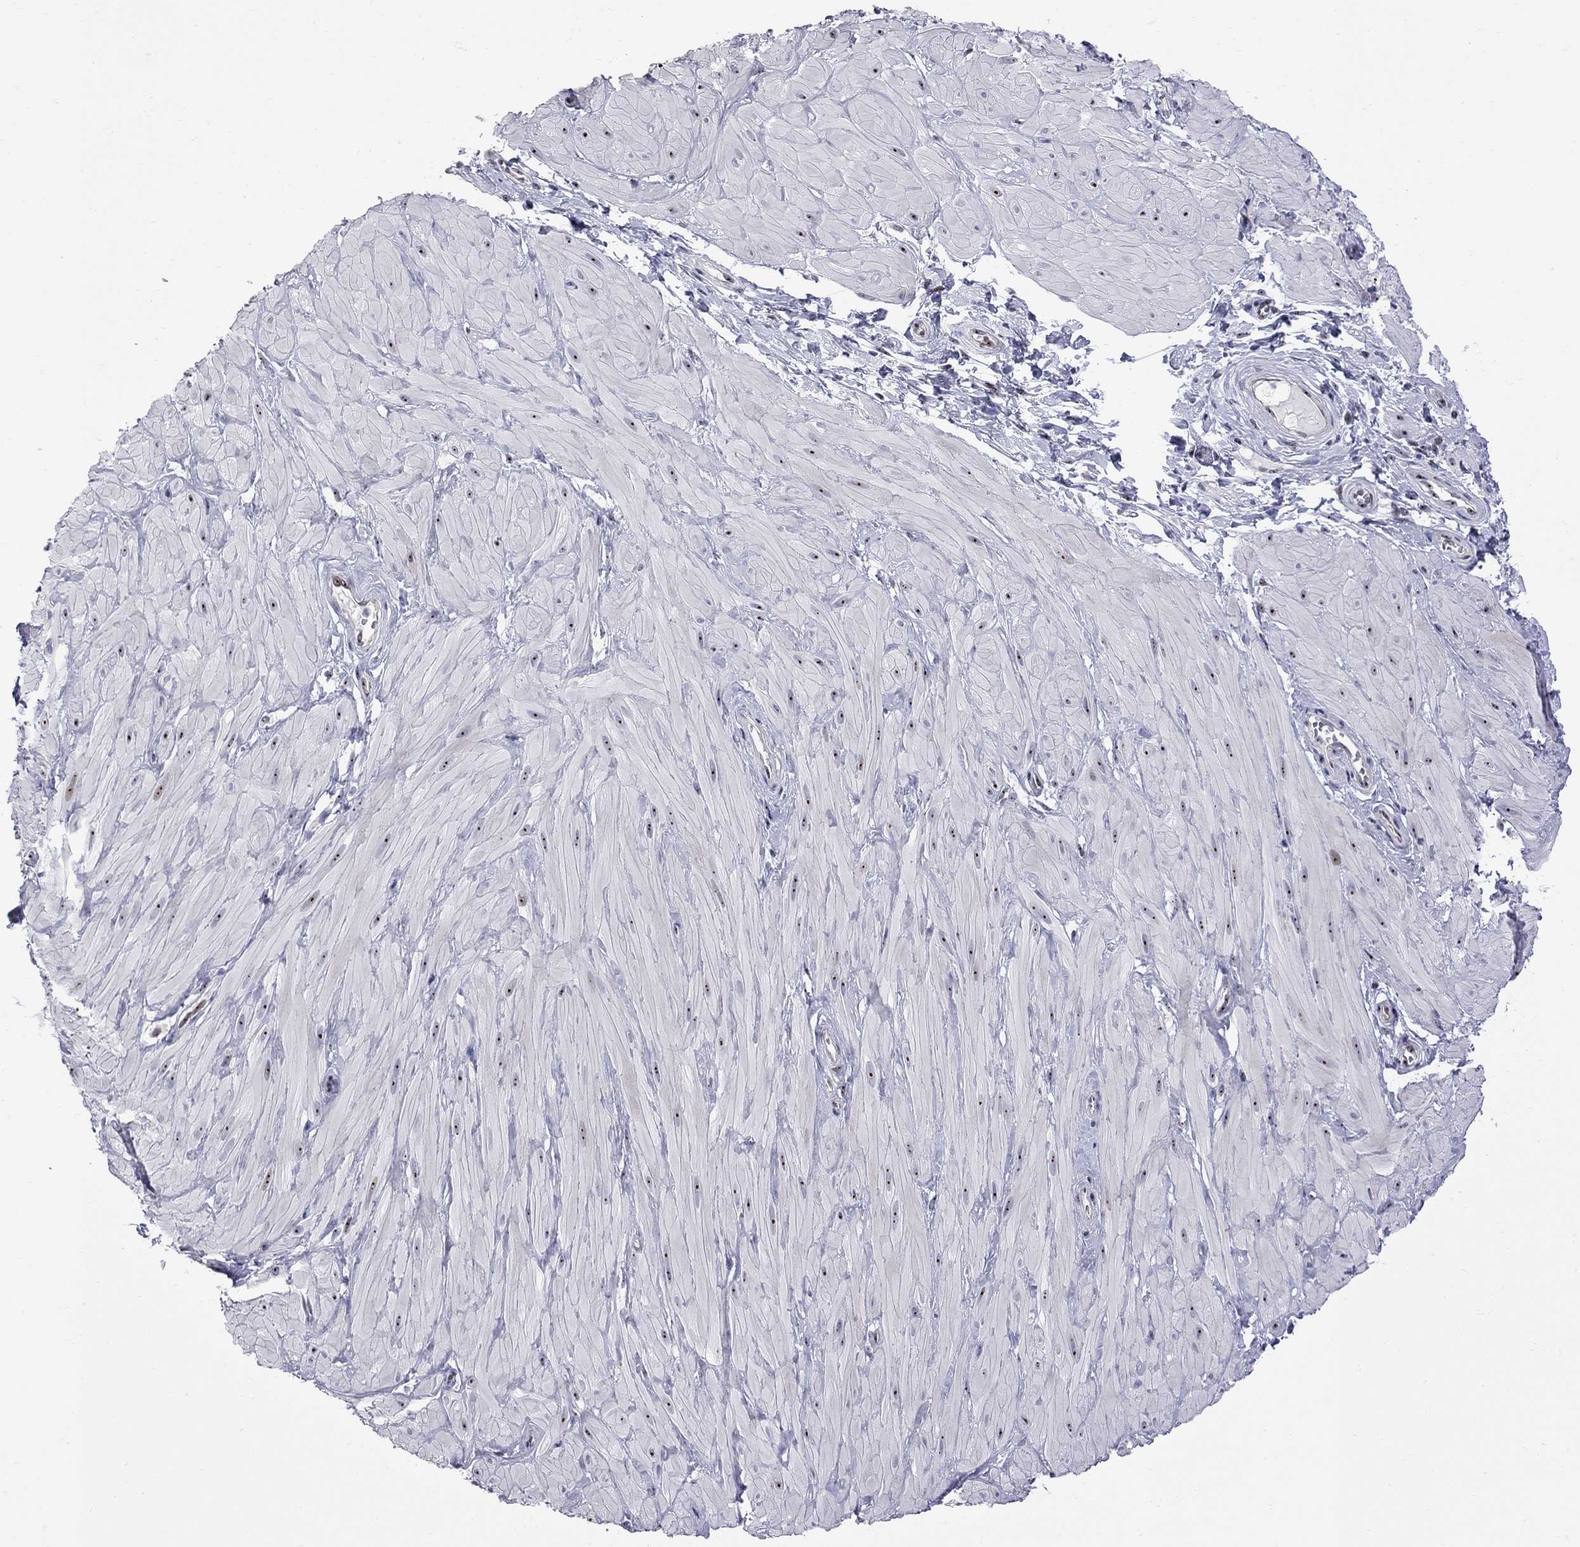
{"staining": {"intensity": "negative", "quantity": "none", "location": "none"}, "tissue": "adipose tissue", "cell_type": "Adipocytes", "image_type": "normal", "snomed": [{"axis": "morphology", "description": "Normal tissue, NOS"}, {"axis": "topography", "description": "Smooth muscle"}, {"axis": "topography", "description": "Peripheral nerve tissue"}], "caption": "Benign adipose tissue was stained to show a protein in brown. There is no significant positivity in adipocytes. (DAB (3,3'-diaminobenzidine) IHC with hematoxylin counter stain).", "gene": "DHX33", "patient": {"sex": "male", "age": 22}}